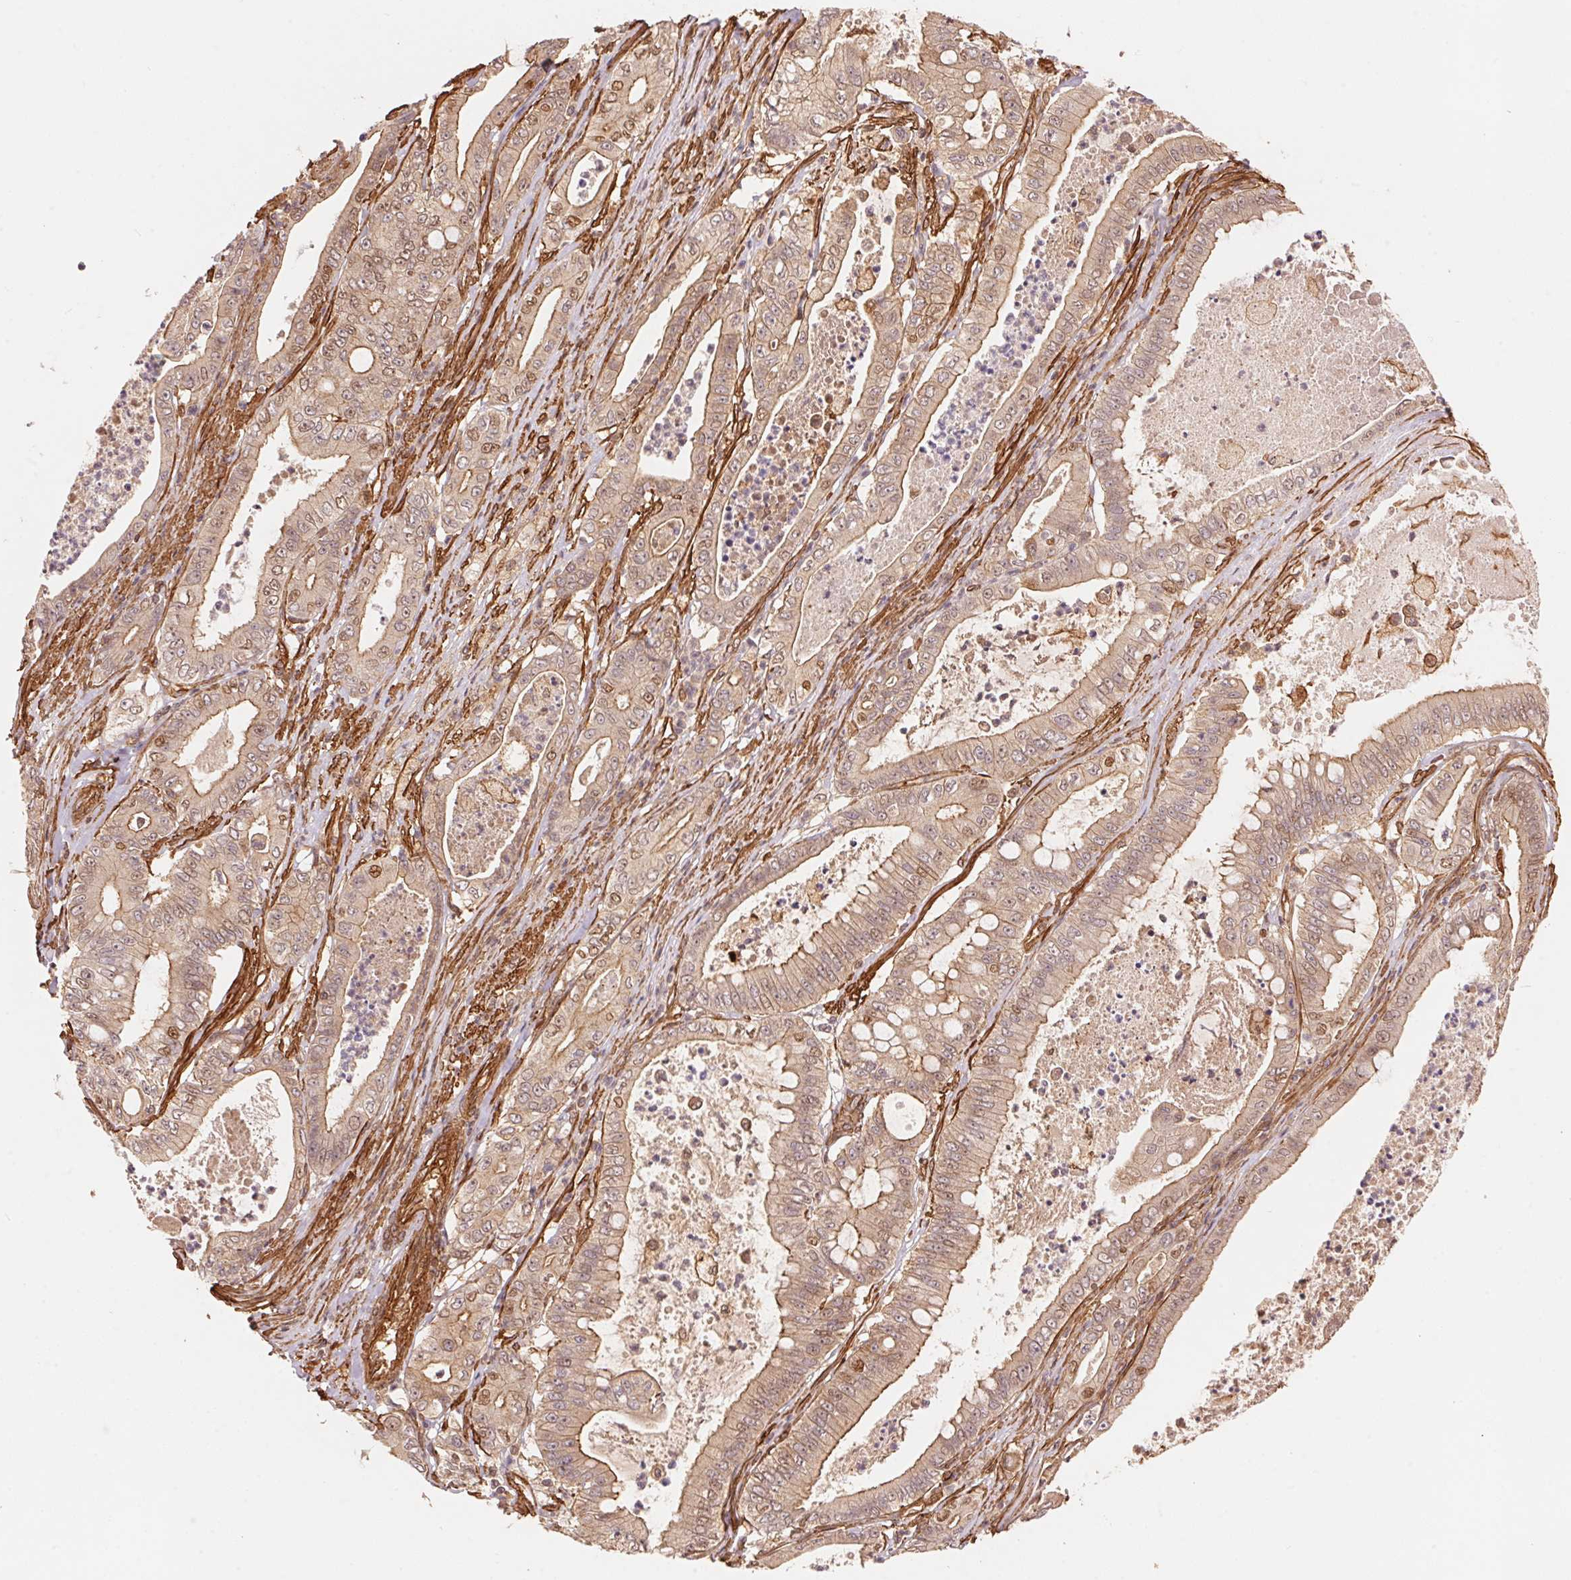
{"staining": {"intensity": "moderate", "quantity": "<25%", "location": "nuclear"}, "tissue": "pancreatic cancer", "cell_type": "Tumor cells", "image_type": "cancer", "snomed": [{"axis": "morphology", "description": "Adenocarcinoma, NOS"}, {"axis": "topography", "description": "Pancreas"}], "caption": "The photomicrograph demonstrates immunohistochemical staining of pancreatic cancer (adenocarcinoma). There is moderate nuclear positivity is seen in approximately <25% of tumor cells. (DAB IHC with brightfield microscopy, high magnification).", "gene": "TNIP2", "patient": {"sex": "male", "age": 71}}